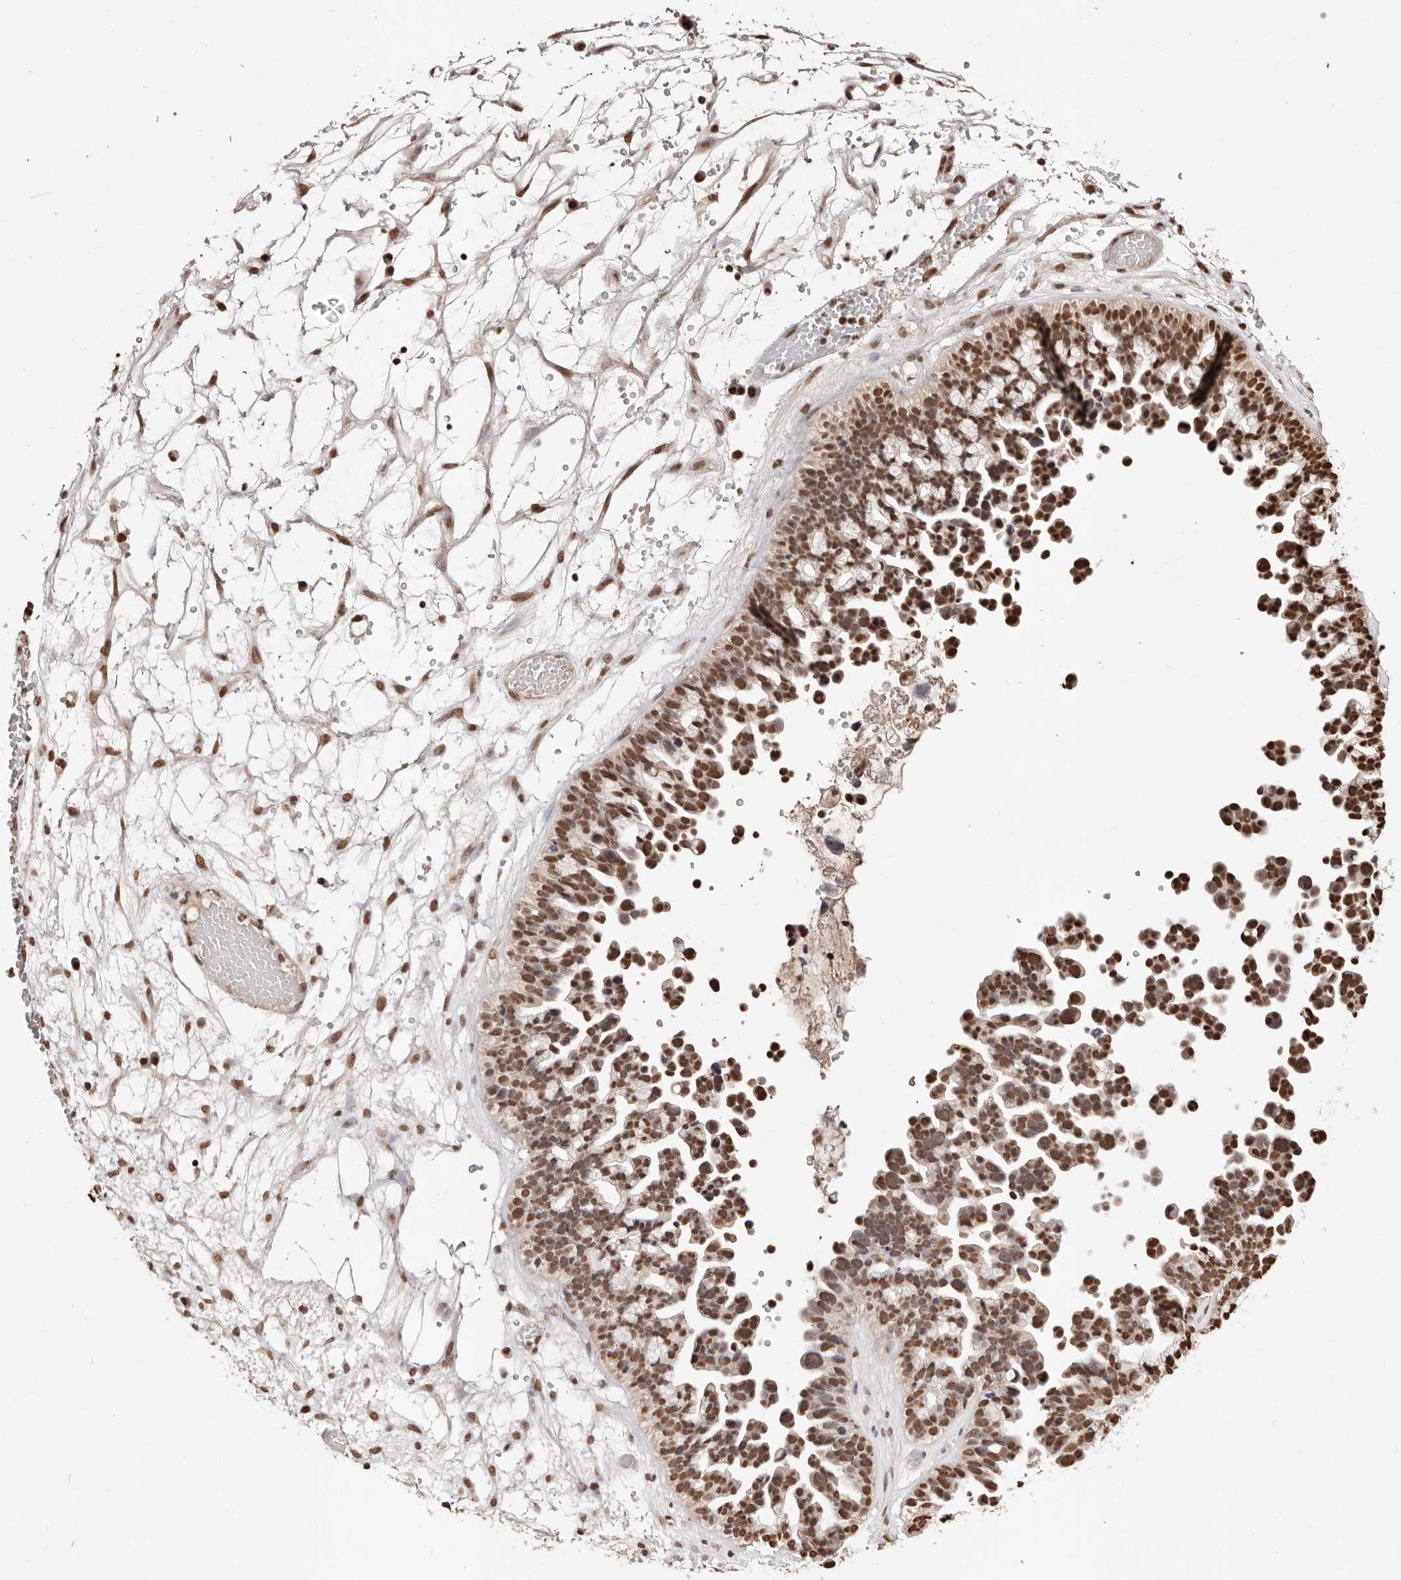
{"staining": {"intensity": "strong", "quantity": ">75%", "location": "nuclear"}, "tissue": "ovarian cancer", "cell_type": "Tumor cells", "image_type": "cancer", "snomed": [{"axis": "morphology", "description": "Cystadenocarcinoma, serous, NOS"}, {"axis": "topography", "description": "Ovary"}], "caption": "Immunohistochemical staining of human ovarian serous cystadenocarcinoma demonstrates high levels of strong nuclear staining in about >75% of tumor cells.", "gene": "BICRAL", "patient": {"sex": "female", "age": 56}}